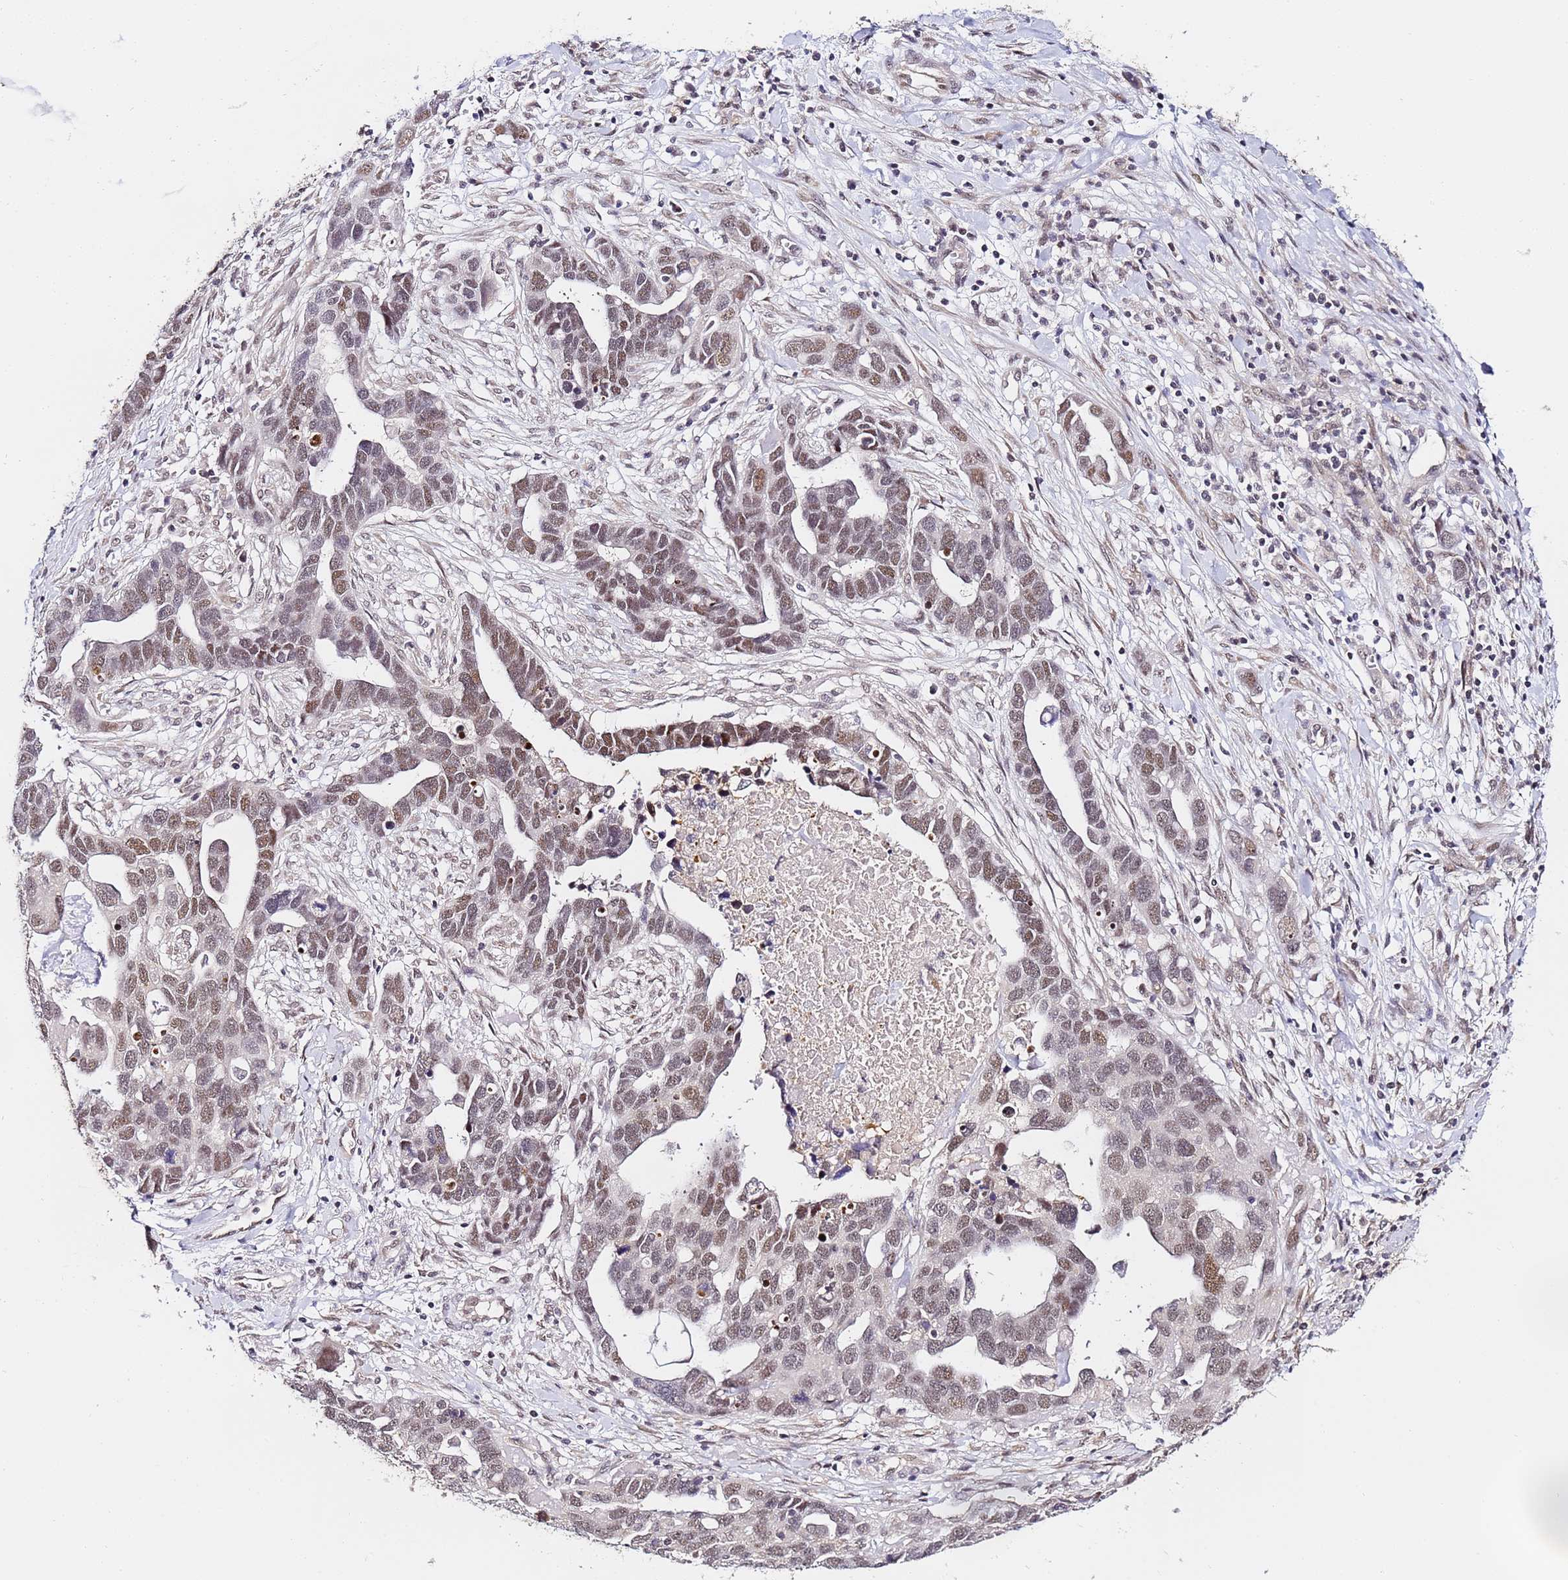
{"staining": {"intensity": "moderate", "quantity": ">75%", "location": "nuclear"}, "tissue": "ovarian cancer", "cell_type": "Tumor cells", "image_type": "cancer", "snomed": [{"axis": "morphology", "description": "Cystadenocarcinoma, serous, NOS"}, {"axis": "topography", "description": "Ovary"}], "caption": "Ovarian cancer stained for a protein exhibits moderate nuclear positivity in tumor cells.", "gene": "LSM3", "patient": {"sex": "female", "age": 54}}